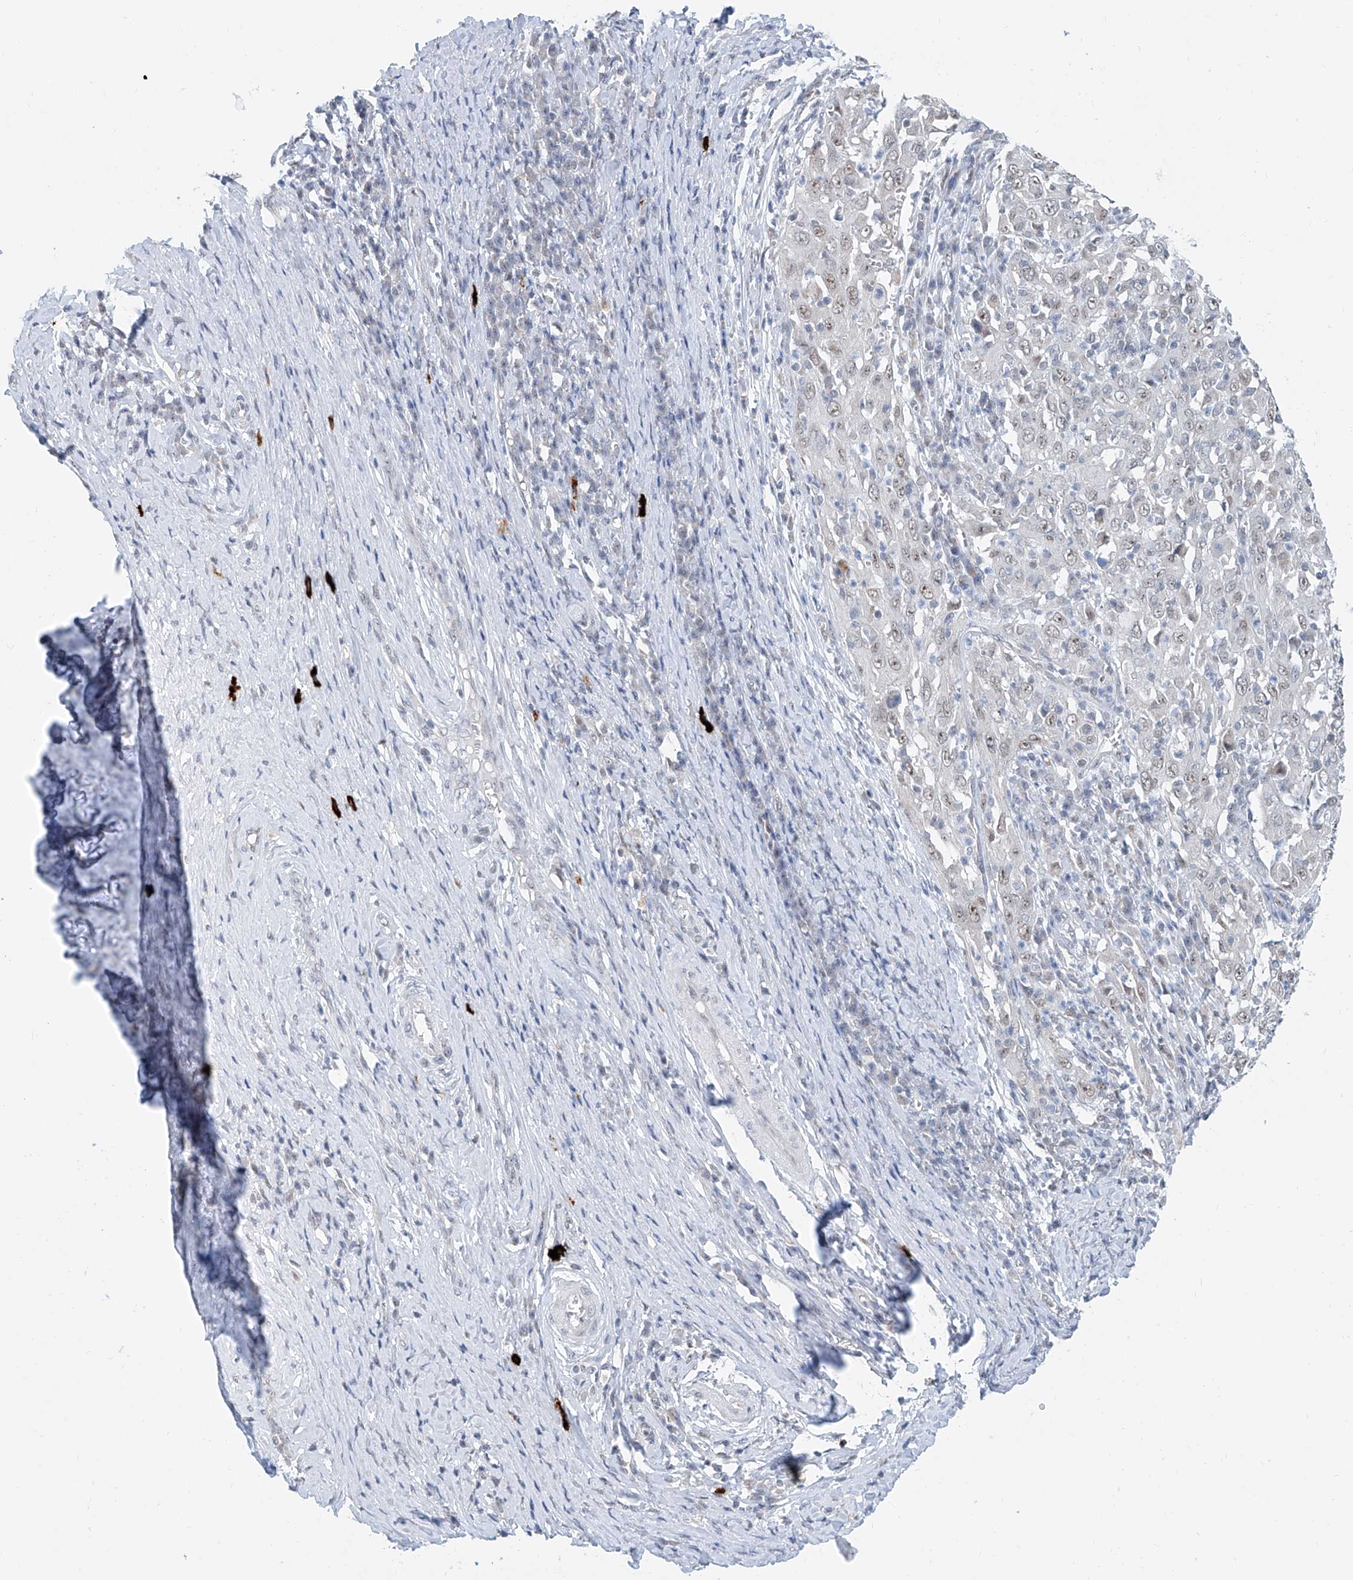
{"staining": {"intensity": "weak", "quantity": ">75%", "location": "nuclear"}, "tissue": "cervical cancer", "cell_type": "Tumor cells", "image_type": "cancer", "snomed": [{"axis": "morphology", "description": "Squamous cell carcinoma, NOS"}, {"axis": "topography", "description": "Cervix"}], "caption": "A histopathology image of human cervical squamous cell carcinoma stained for a protein demonstrates weak nuclear brown staining in tumor cells. The staining is performed using DAB (3,3'-diaminobenzidine) brown chromogen to label protein expression. The nuclei are counter-stained blue using hematoxylin.", "gene": "SDE2", "patient": {"sex": "female", "age": 46}}